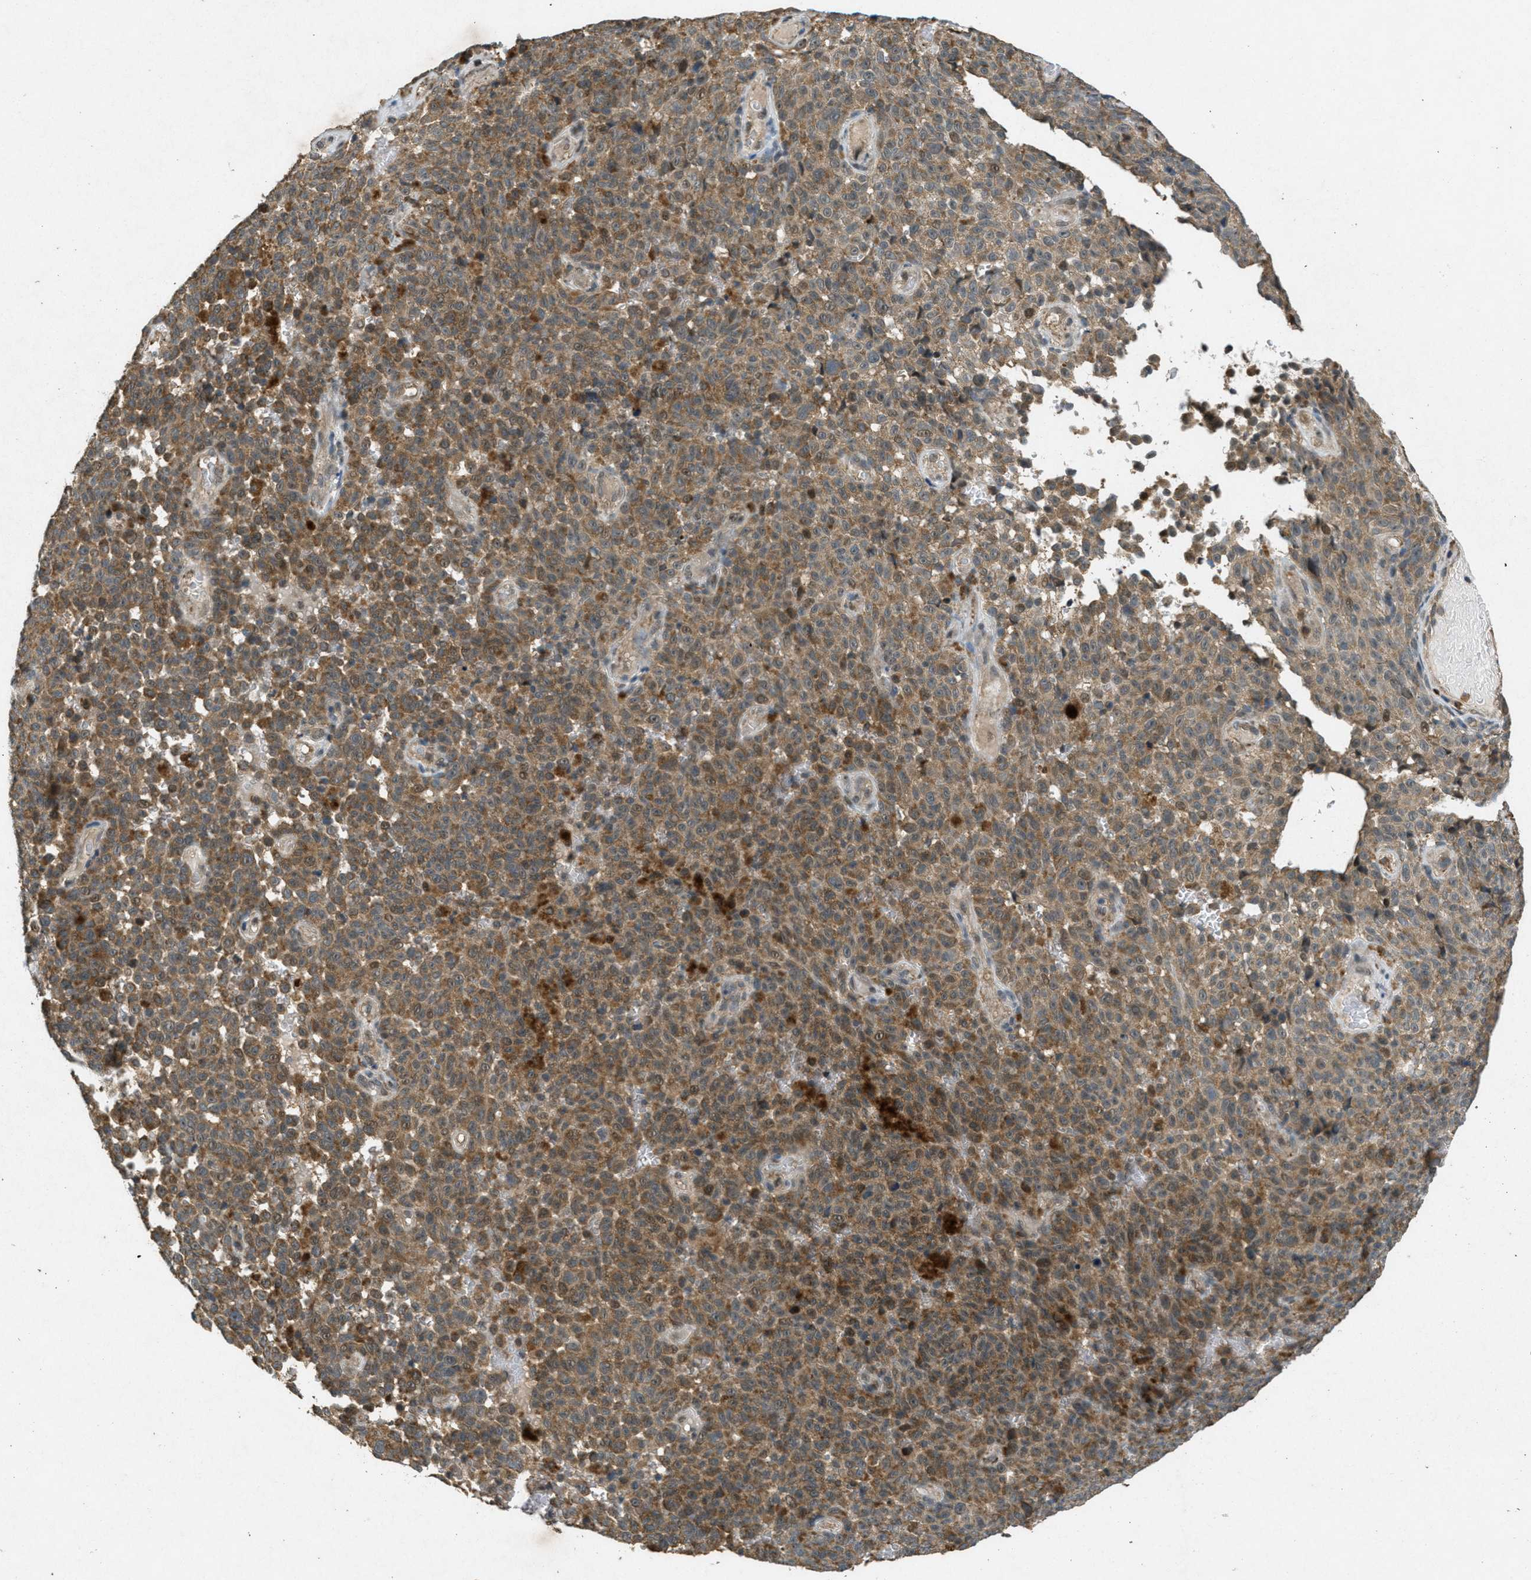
{"staining": {"intensity": "moderate", "quantity": ">75%", "location": "cytoplasmic/membranous"}, "tissue": "melanoma", "cell_type": "Tumor cells", "image_type": "cancer", "snomed": [{"axis": "morphology", "description": "Malignant melanoma, NOS"}, {"axis": "topography", "description": "Skin"}], "caption": "Protein staining of malignant melanoma tissue exhibits moderate cytoplasmic/membranous expression in about >75% of tumor cells.", "gene": "PPP1R15A", "patient": {"sex": "female", "age": 82}}